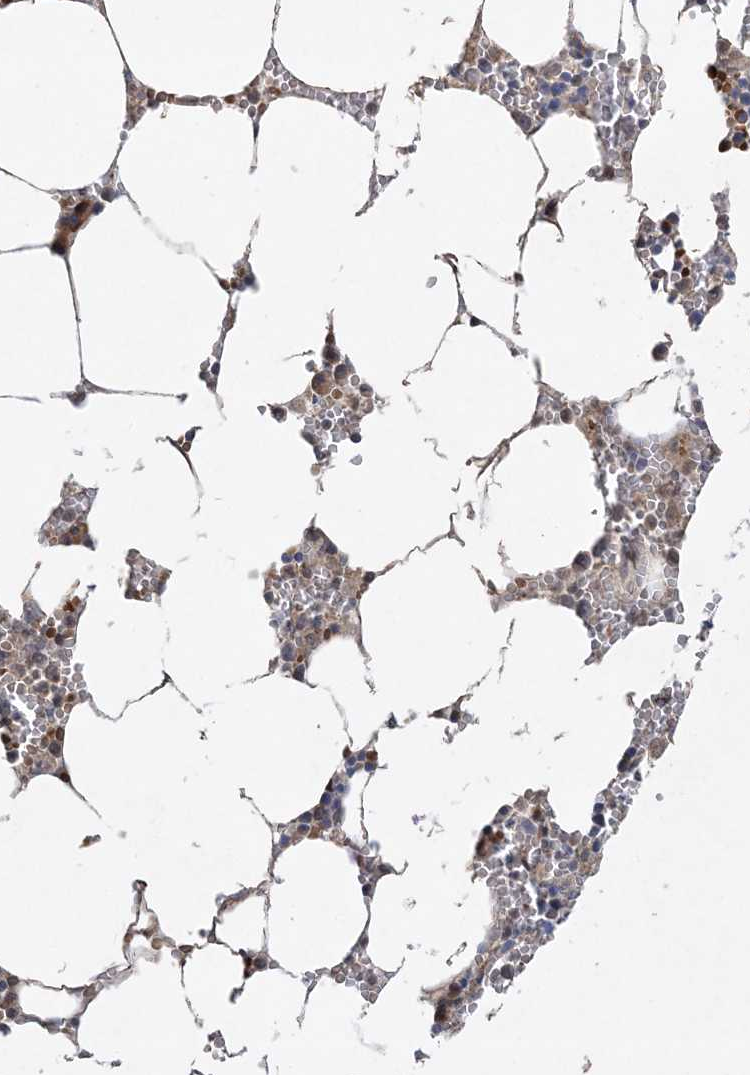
{"staining": {"intensity": "weak", "quantity": "25%-75%", "location": "cytoplasmic/membranous"}, "tissue": "bone marrow", "cell_type": "Hematopoietic cells", "image_type": "normal", "snomed": [{"axis": "morphology", "description": "Normal tissue, NOS"}, {"axis": "topography", "description": "Bone marrow"}], "caption": "An immunohistochemistry image of benign tissue is shown. Protein staining in brown shows weak cytoplasmic/membranous positivity in bone marrow within hematopoietic cells.", "gene": "INPP1", "patient": {"sex": "male", "age": 70}}